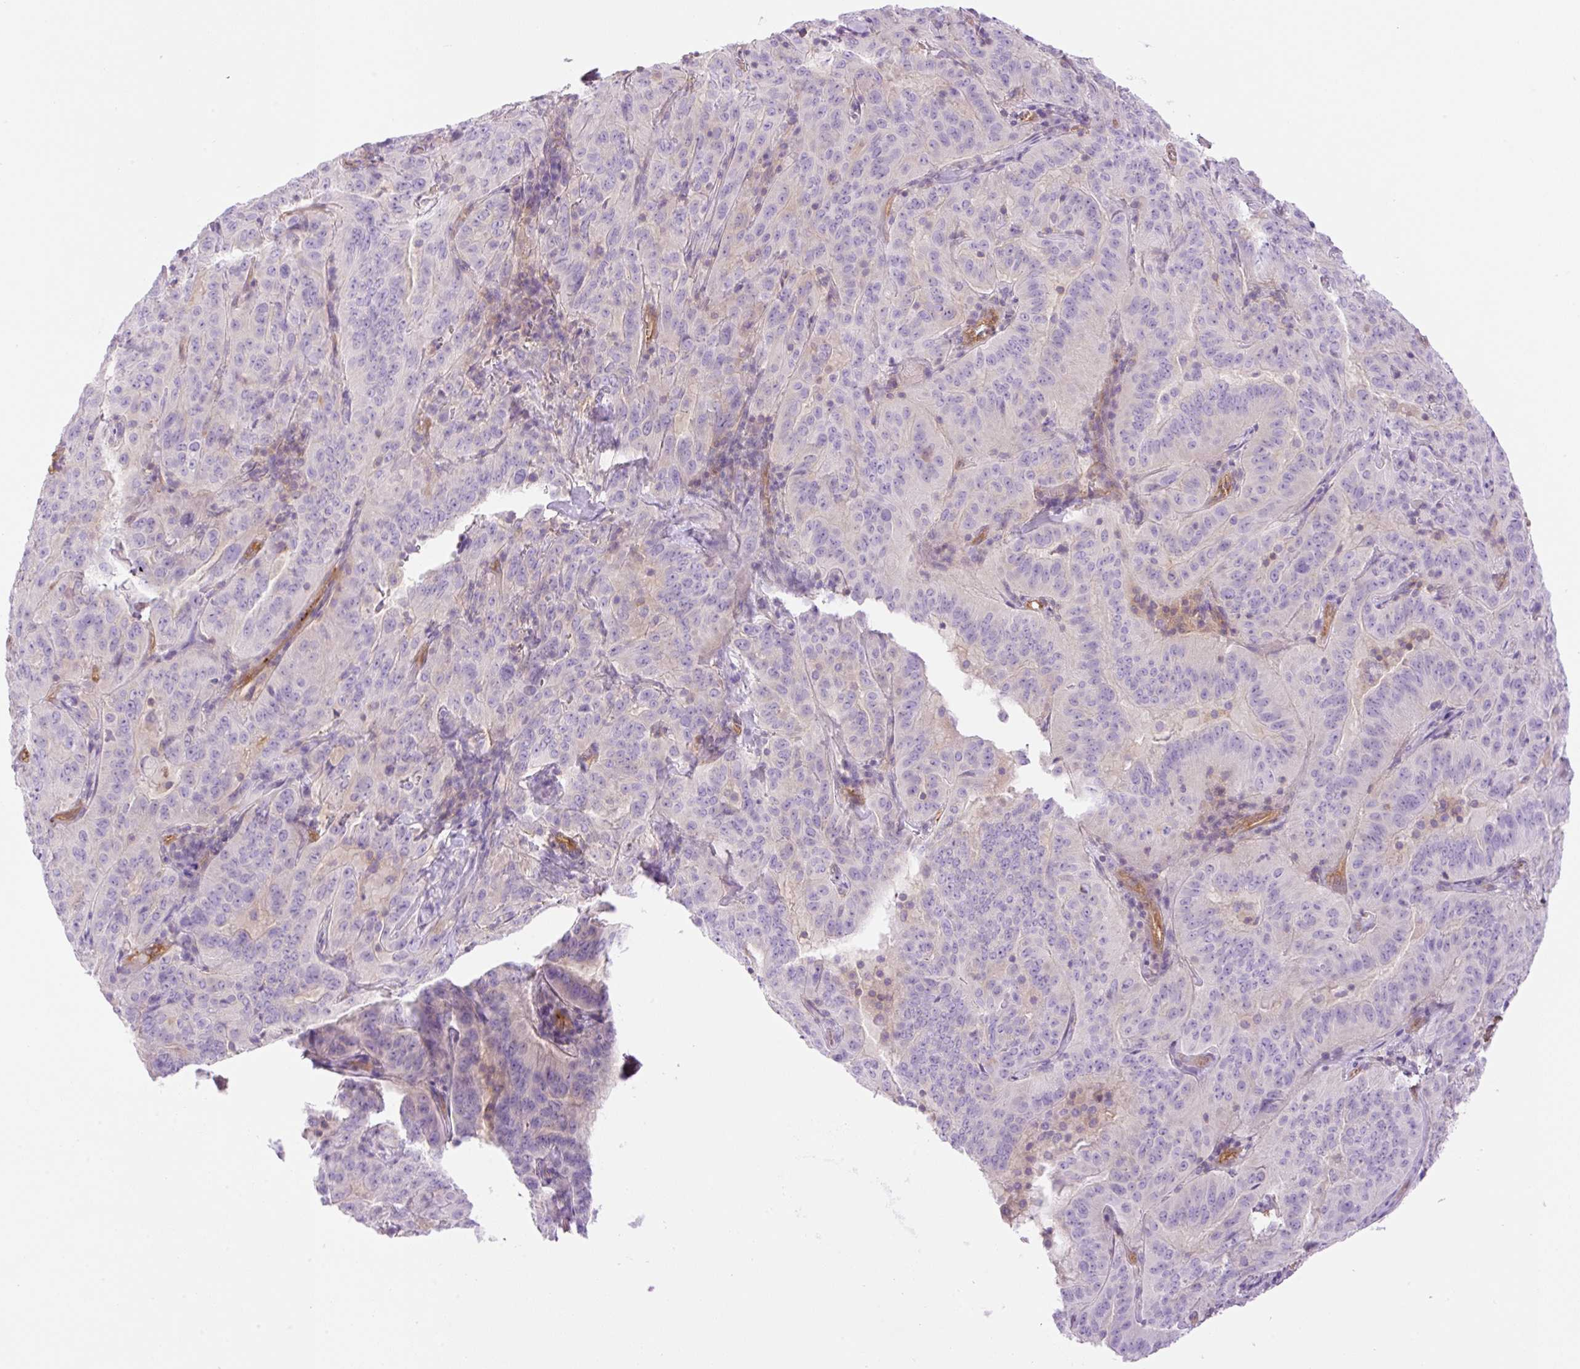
{"staining": {"intensity": "negative", "quantity": "none", "location": "none"}, "tissue": "pancreatic cancer", "cell_type": "Tumor cells", "image_type": "cancer", "snomed": [{"axis": "morphology", "description": "Adenocarcinoma, NOS"}, {"axis": "topography", "description": "Pancreas"}], "caption": "Tumor cells show no significant protein staining in pancreatic cancer. Brightfield microscopy of immunohistochemistry stained with DAB (brown) and hematoxylin (blue), captured at high magnification.", "gene": "EHD3", "patient": {"sex": "male", "age": 63}}